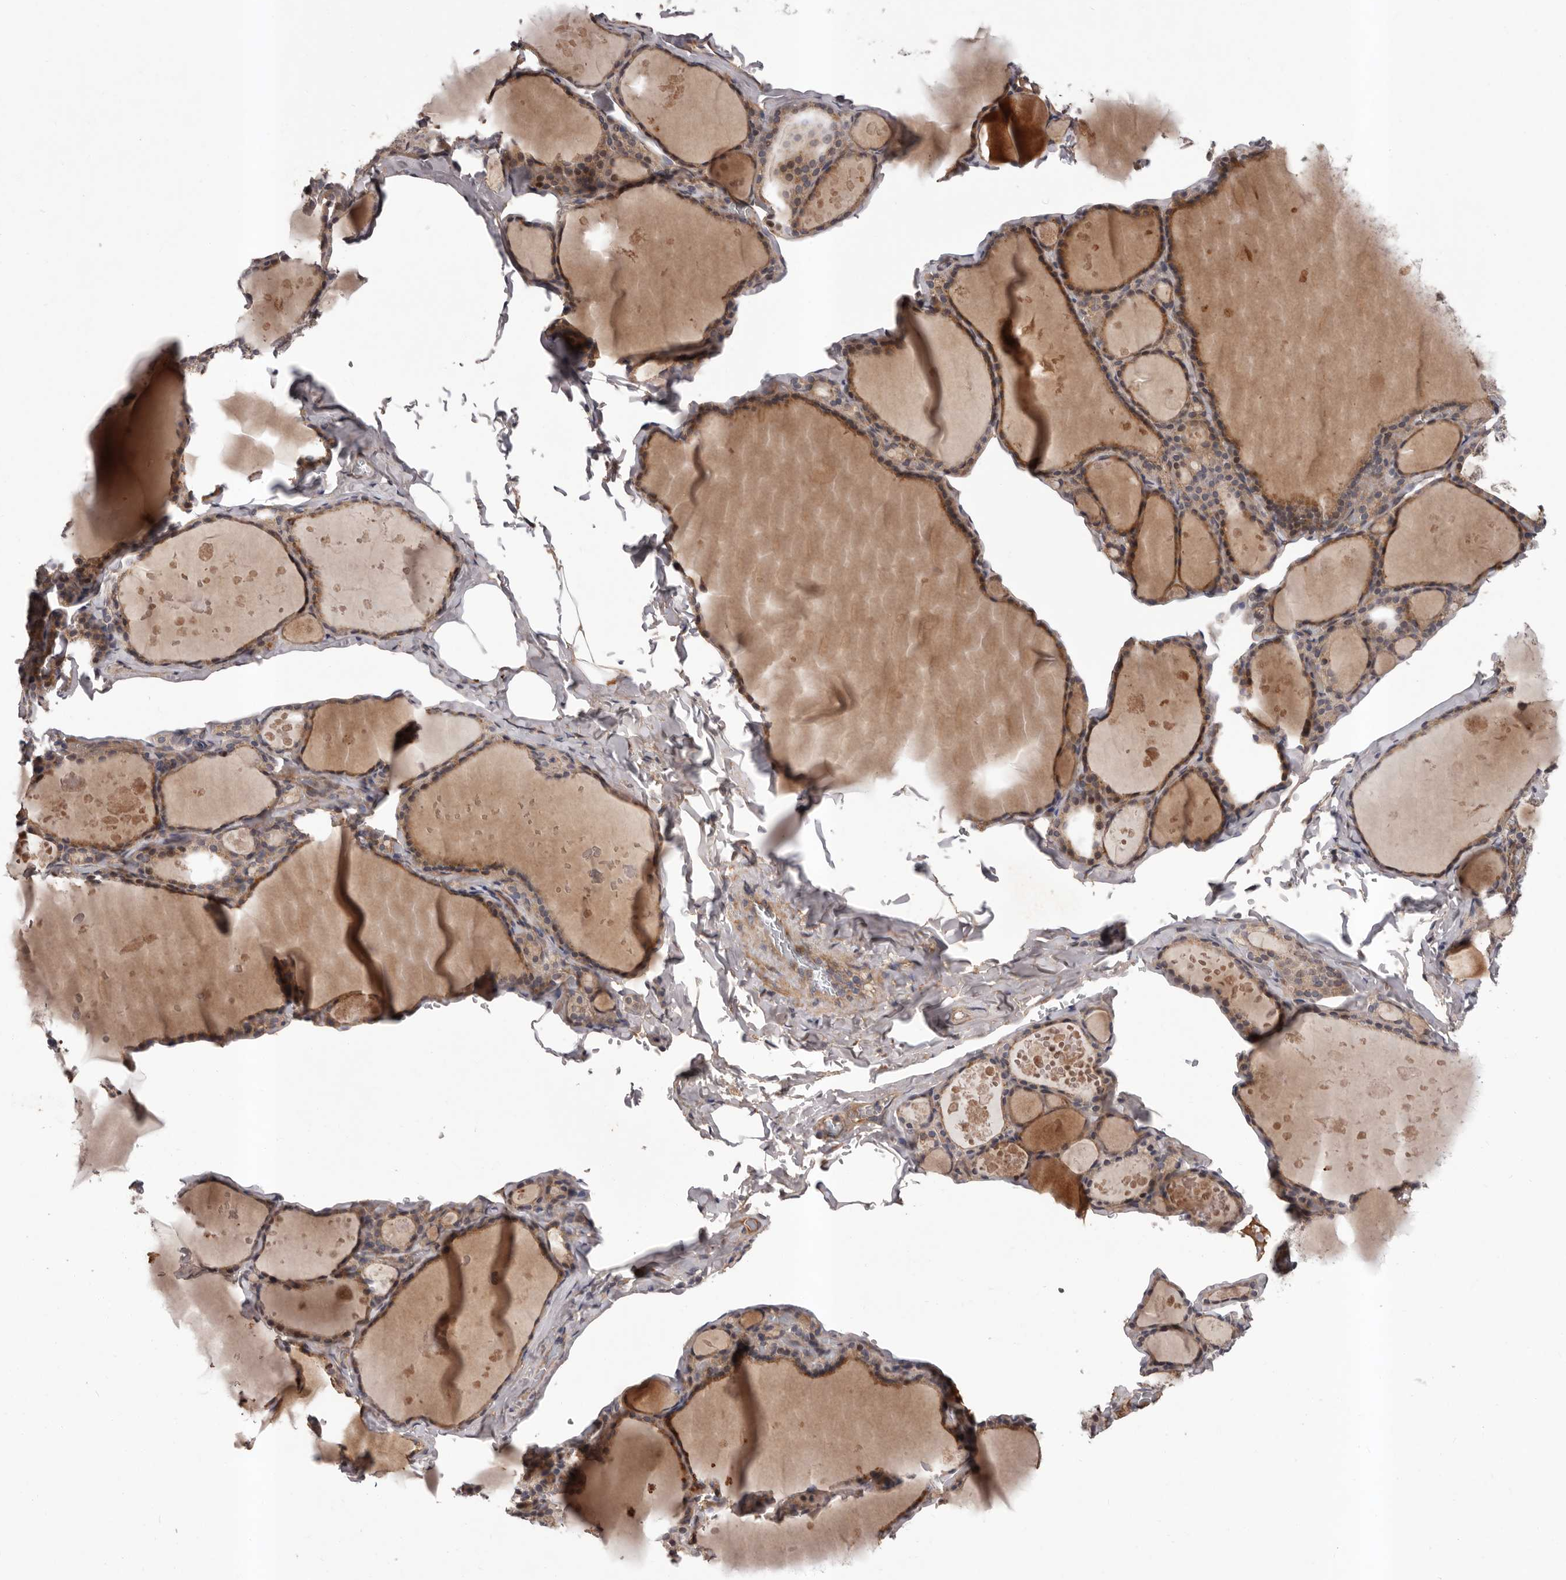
{"staining": {"intensity": "moderate", "quantity": ">75%", "location": "cytoplasmic/membranous"}, "tissue": "thyroid gland", "cell_type": "Glandular cells", "image_type": "normal", "snomed": [{"axis": "morphology", "description": "Normal tissue, NOS"}, {"axis": "topography", "description": "Thyroid gland"}], "caption": "Glandular cells show medium levels of moderate cytoplasmic/membranous expression in approximately >75% of cells in normal thyroid gland.", "gene": "PRKD1", "patient": {"sex": "male", "age": 56}}